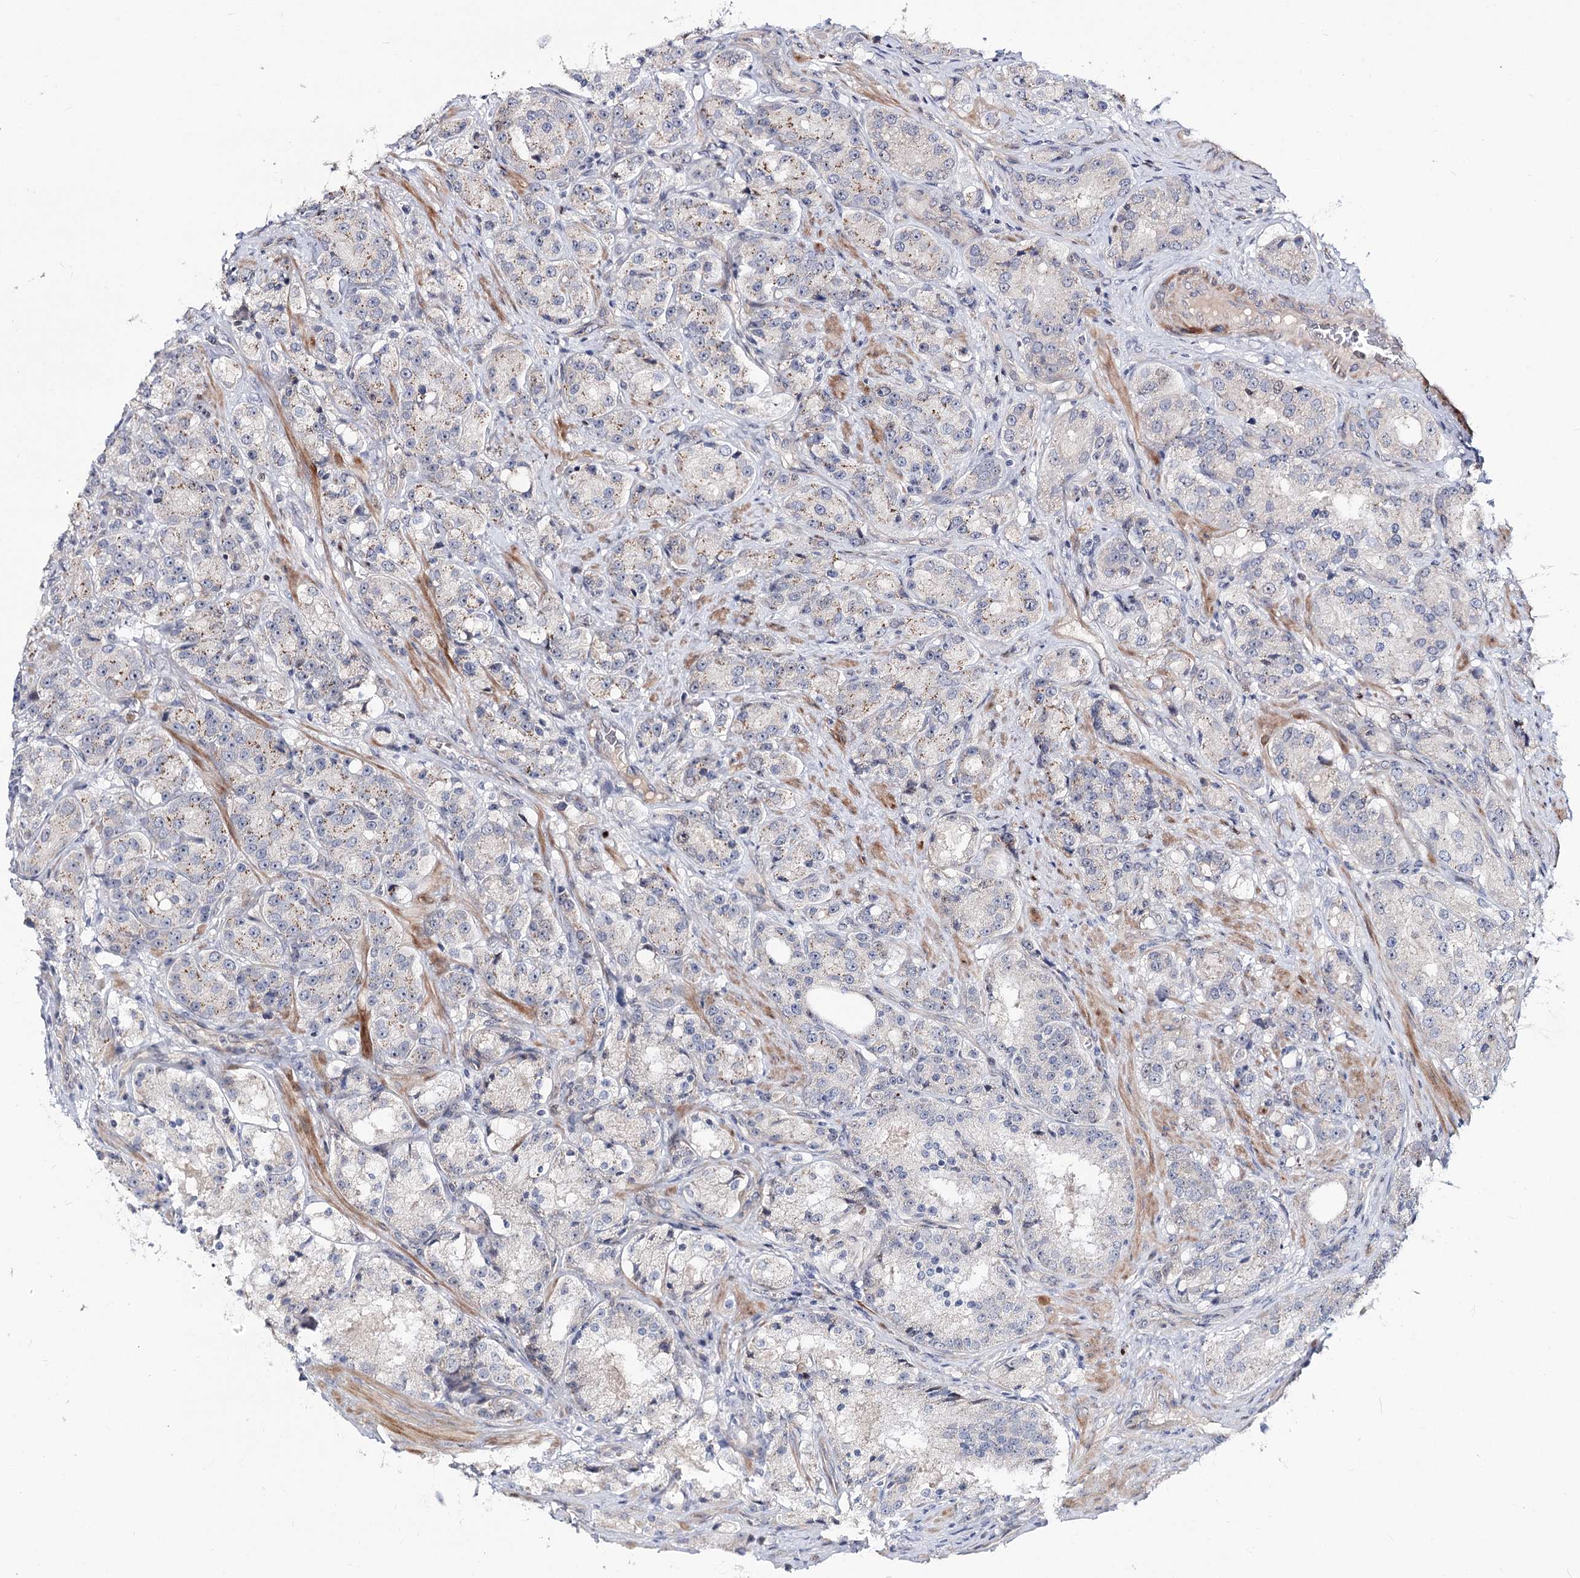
{"staining": {"intensity": "negative", "quantity": "none", "location": "none"}, "tissue": "prostate cancer", "cell_type": "Tumor cells", "image_type": "cancer", "snomed": [{"axis": "morphology", "description": "Adenocarcinoma, High grade"}, {"axis": "topography", "description": "Prostate"}], "caption": "Immunohistochemical staining of prostate adenocarcinoma (high-grade) displays no significant staining in tumor cells. Nuclei are stained in blue.", "gene": "PIK3C2A", "patient": {"sex": "male", "age": 60}}